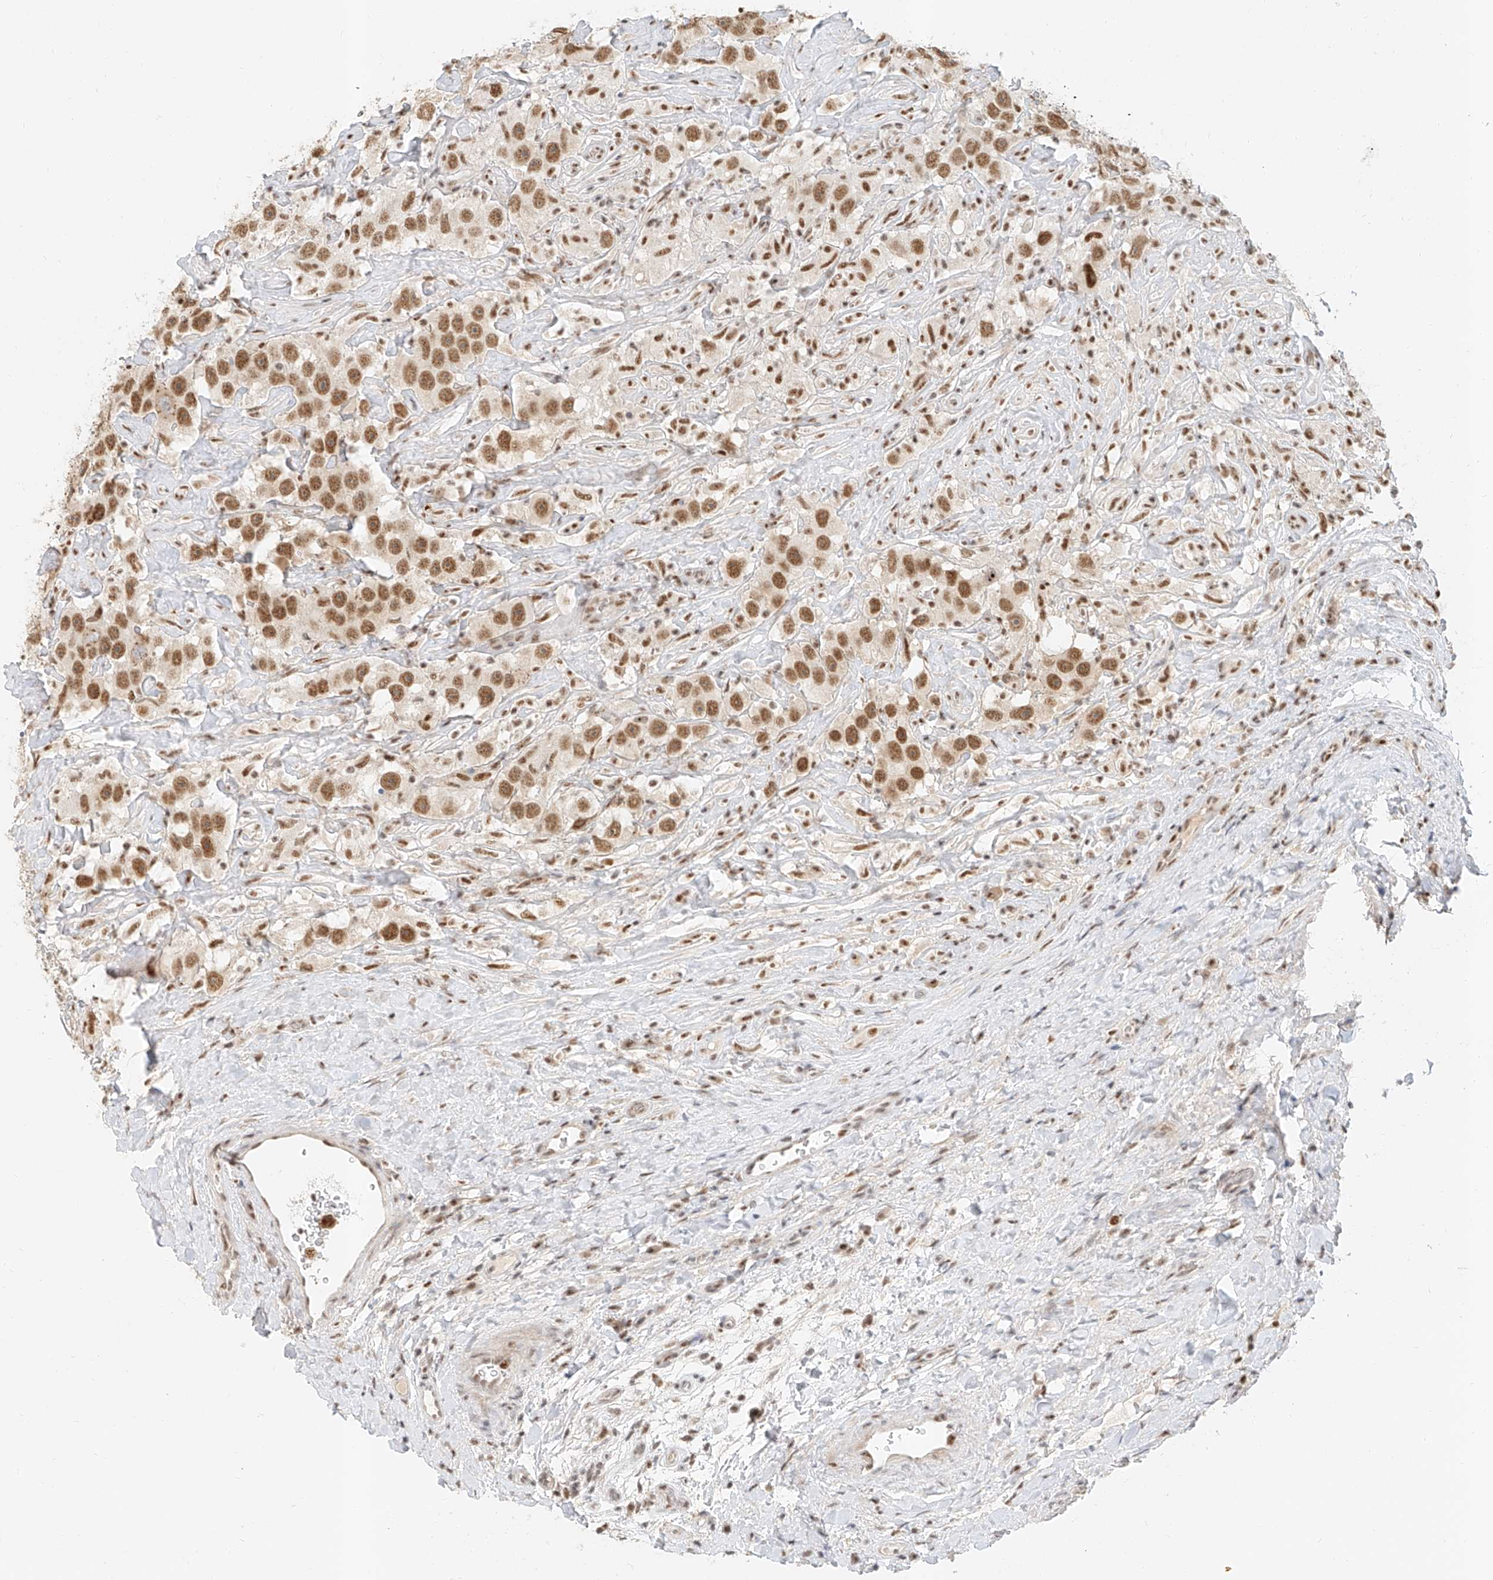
{"staining": {"intensity": "moderate", "quantity": ">75%", "location": "nuclear"}, "tissue": "testis cancer", "cell_type": "Tumor cells", "image_type": "cancer", "snomed": [{"axis": "morphology", "description": "Seminoma, NOS"}, {"axis": "topography", "description": "Testis"}], "caption": "The photomicrograph demonstrates a brown stain indicating the presence of a protein in the nuclear of tumor cells in testis seminoma. The staining was performed using DAB (3,3'-diaminobenzidine), with brown indicating positive protein expression. Nuclei are stained blue with hematoxylin.", "gene": "CXorf58", "patient": {"sex": "male", "age": 49}}